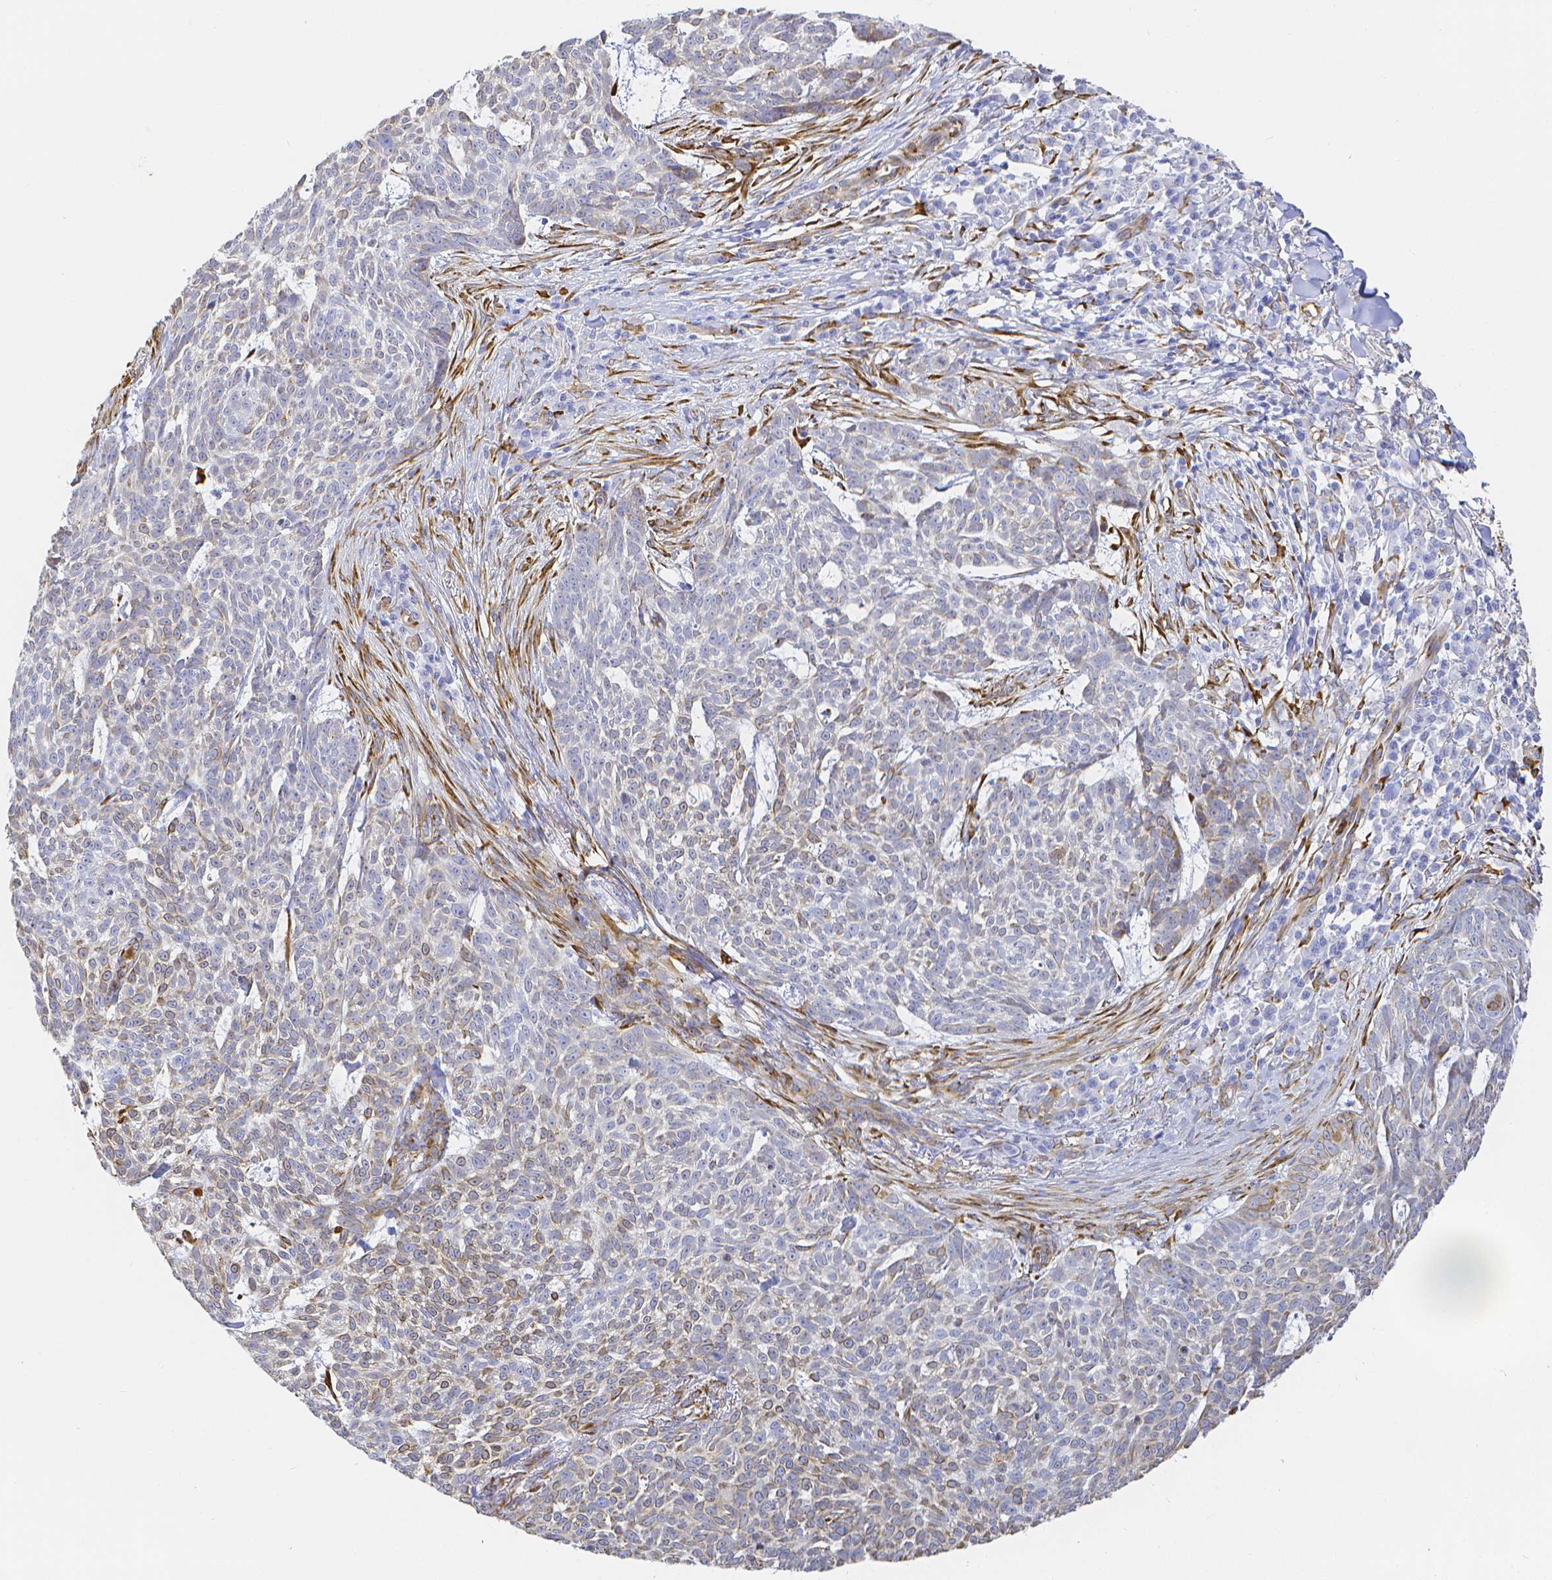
{"staining": {"intensity": "weak", "quantity": "25%-75%", "location": "cytoplasmic/membranous"}, "tissue": "skin cancer", "cell_type": "Tumor cells", "image_type": "cancer", "snomed": [{"axis": "morphology", "description": "Basal cell carcinoma"}, {"axis": "topography", "description": "Skin"}], "caption": "DAB (3,3'-diaminobenzidine) immunohistochemical staining of human basal cell carcinoma (skin) displays weak cytoplasmic/membranous protein staining in about 25%-75% of tumor cells.", "gene": "SMURF1", "patient": {"sex": "female", "age": 93}}